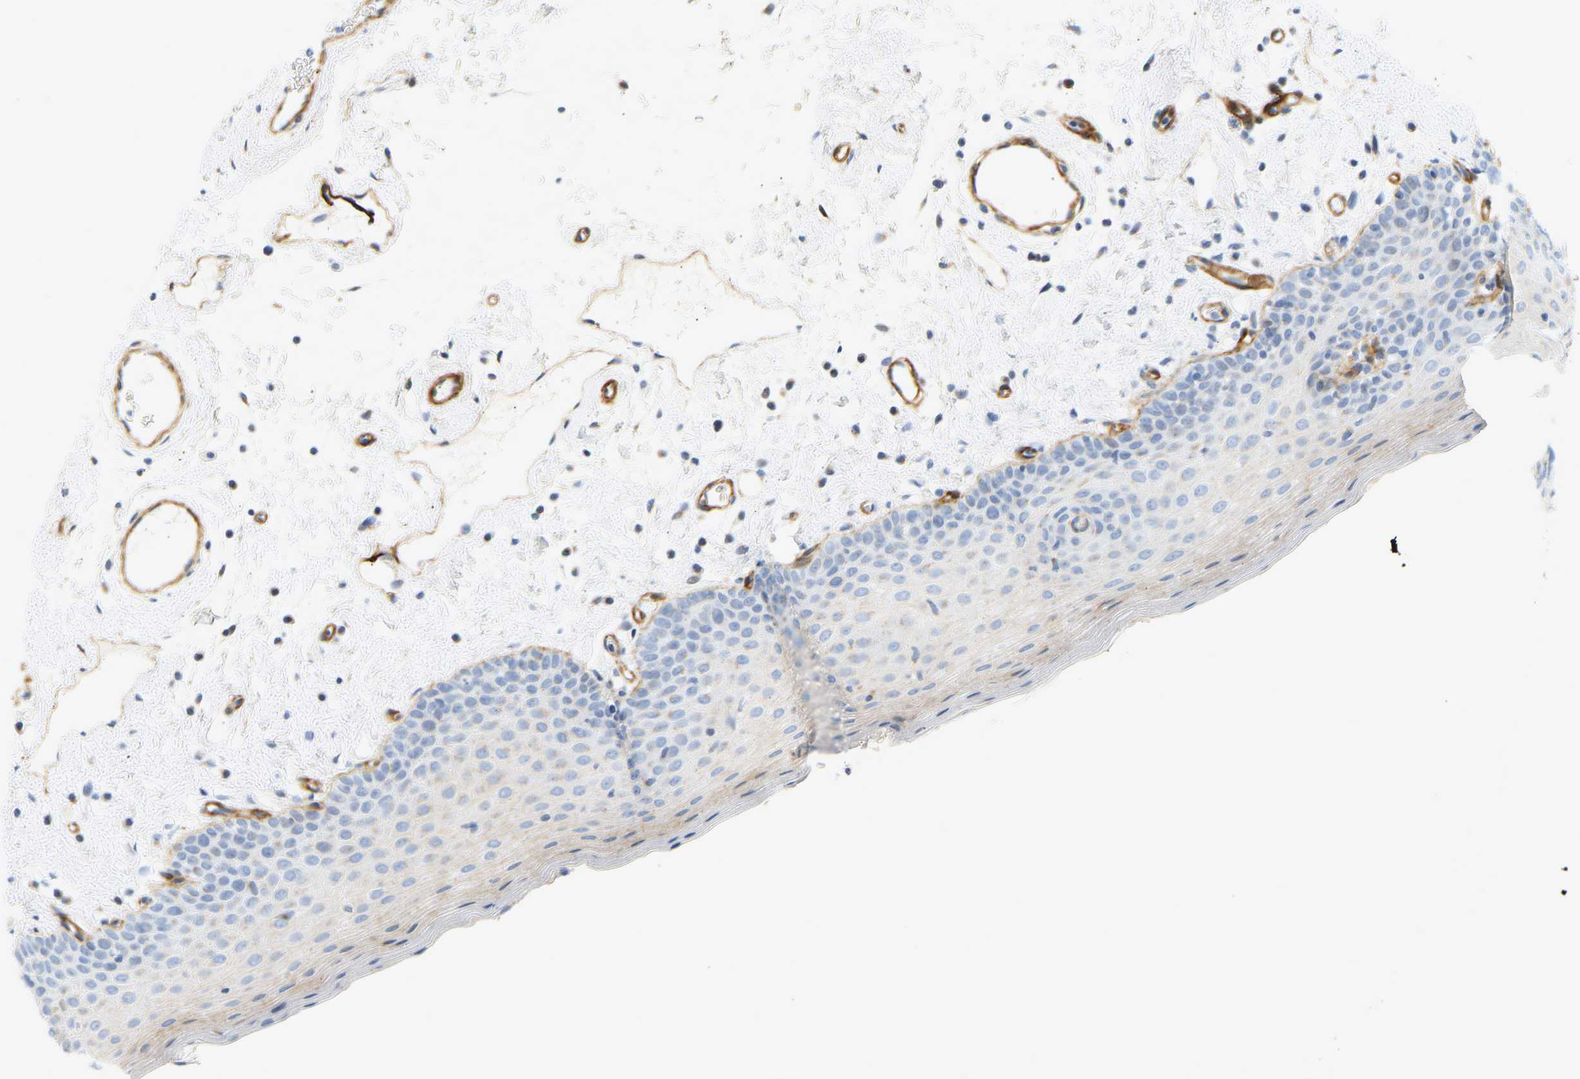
{"staining": {"intensity": "moderate", "quantity": "25%-75%", "location": "cytoplasmic/membranous"}, "tissue": "oral mucosa", "cell_type": "Squamous epithelial cells", "image_type": "normal", "snomed": [{"axis": "morphology", "description": "Normal tissue, NOS"}, {"axis": "topography", "description": "Oral tissue"}], "caption": "Protein staining shows moderate cytoplasmic/membranous positivity in approximately 25%-75% of squamous epithelial cells in benign oral mucosa.", "gene": "SLC30A7", "patient": {"sex": "male", "age": 66}}